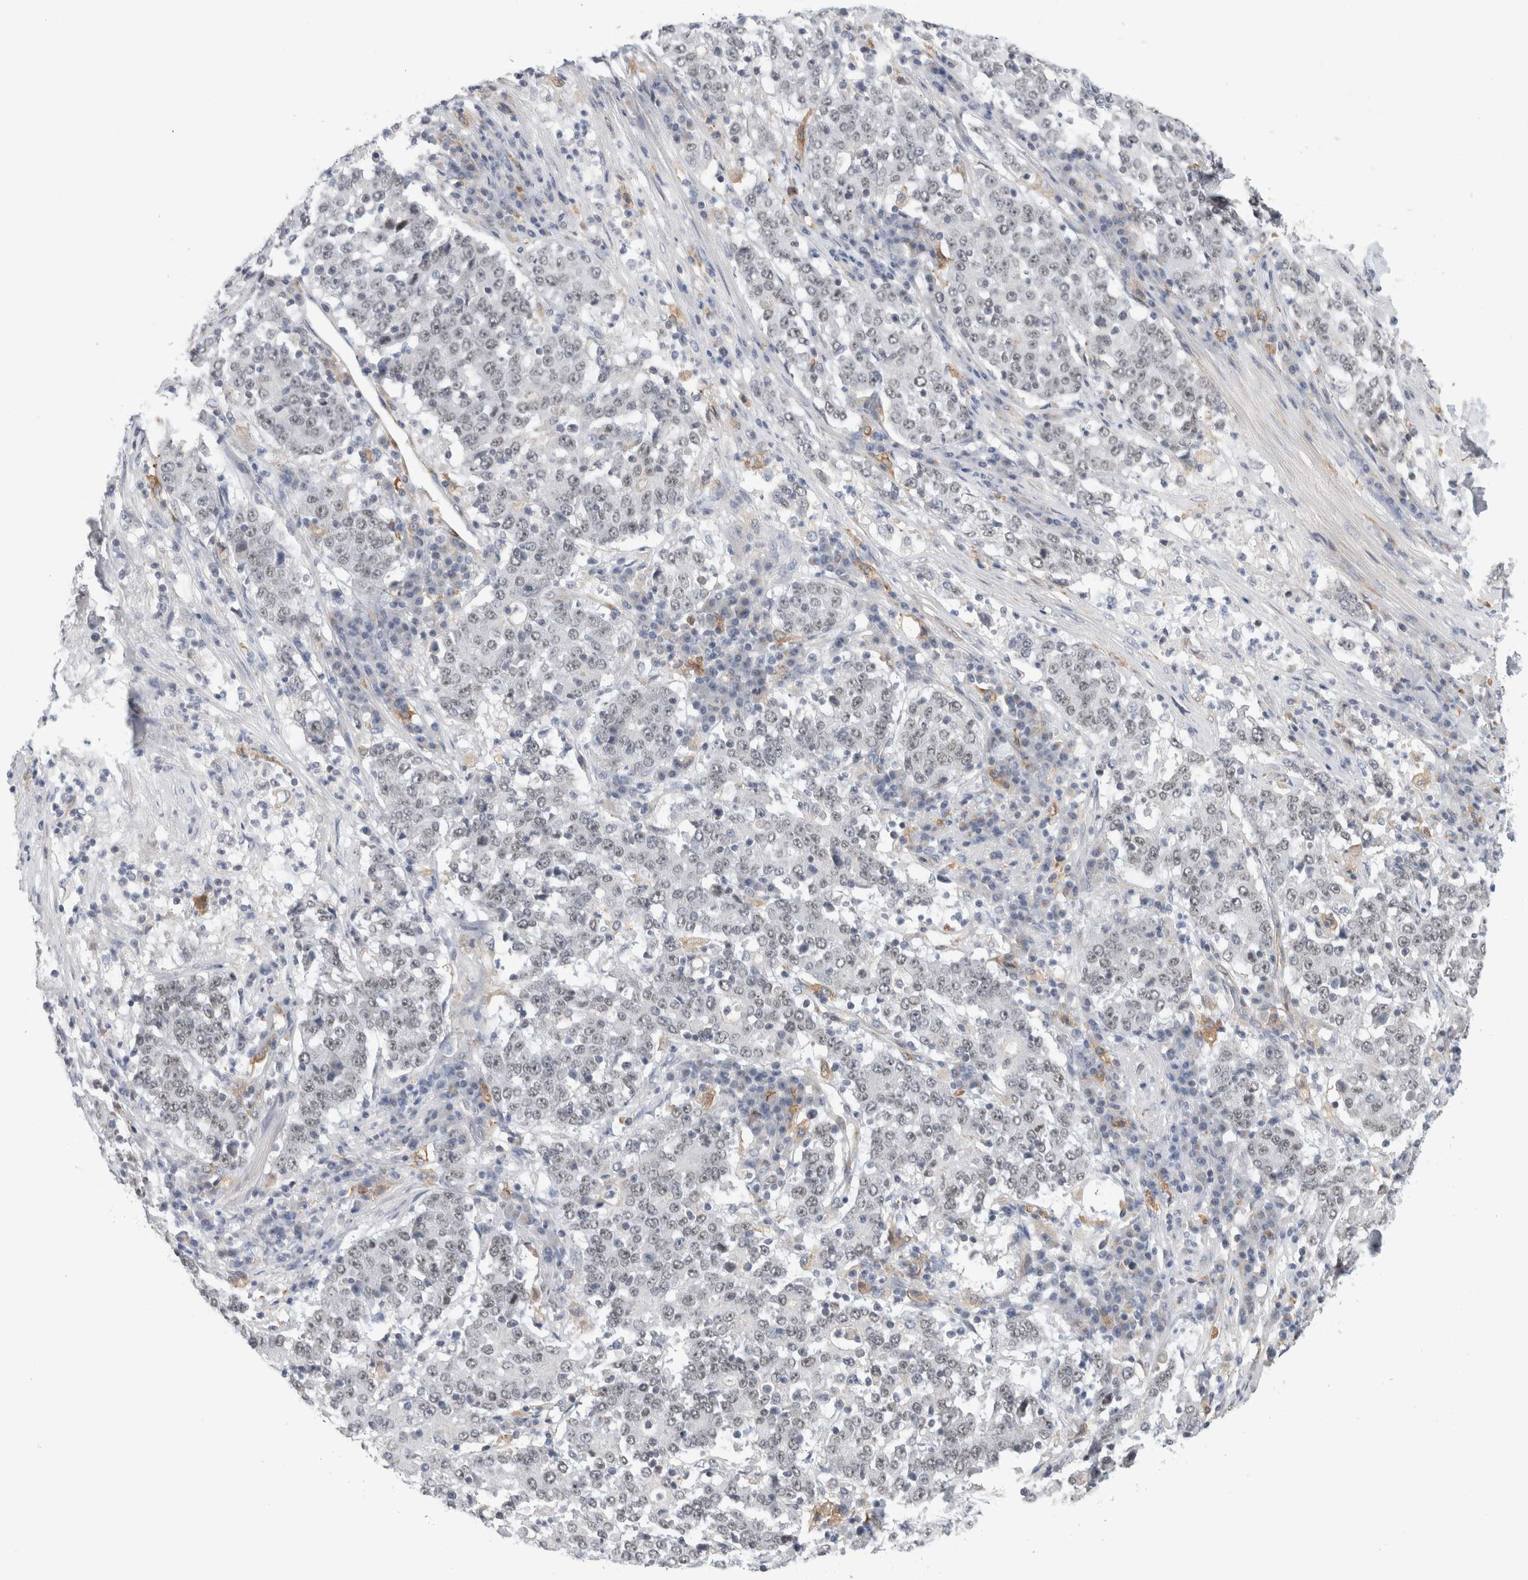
{"staining": {"intensity": "weak", "quantity": "<25%", "location": "nuclear"}, "tissue": "stomach cancer", "cell_type": "Tumor cells", "image_type": "cancer", "snomed": [{"axis": "morphology", "description": "Adenocarcinoma, NOS"}, {"axis": "topography", "description": "Stomach"}], "caption": "A high-resolution photomicrograph shows immunohistochemistry staining of stomach cancer (adenocarcinoma), which exhibits no significant expression in tumor cells.", "gene": "SYTL5", "patient": {"sex": "male", "age": 59}}